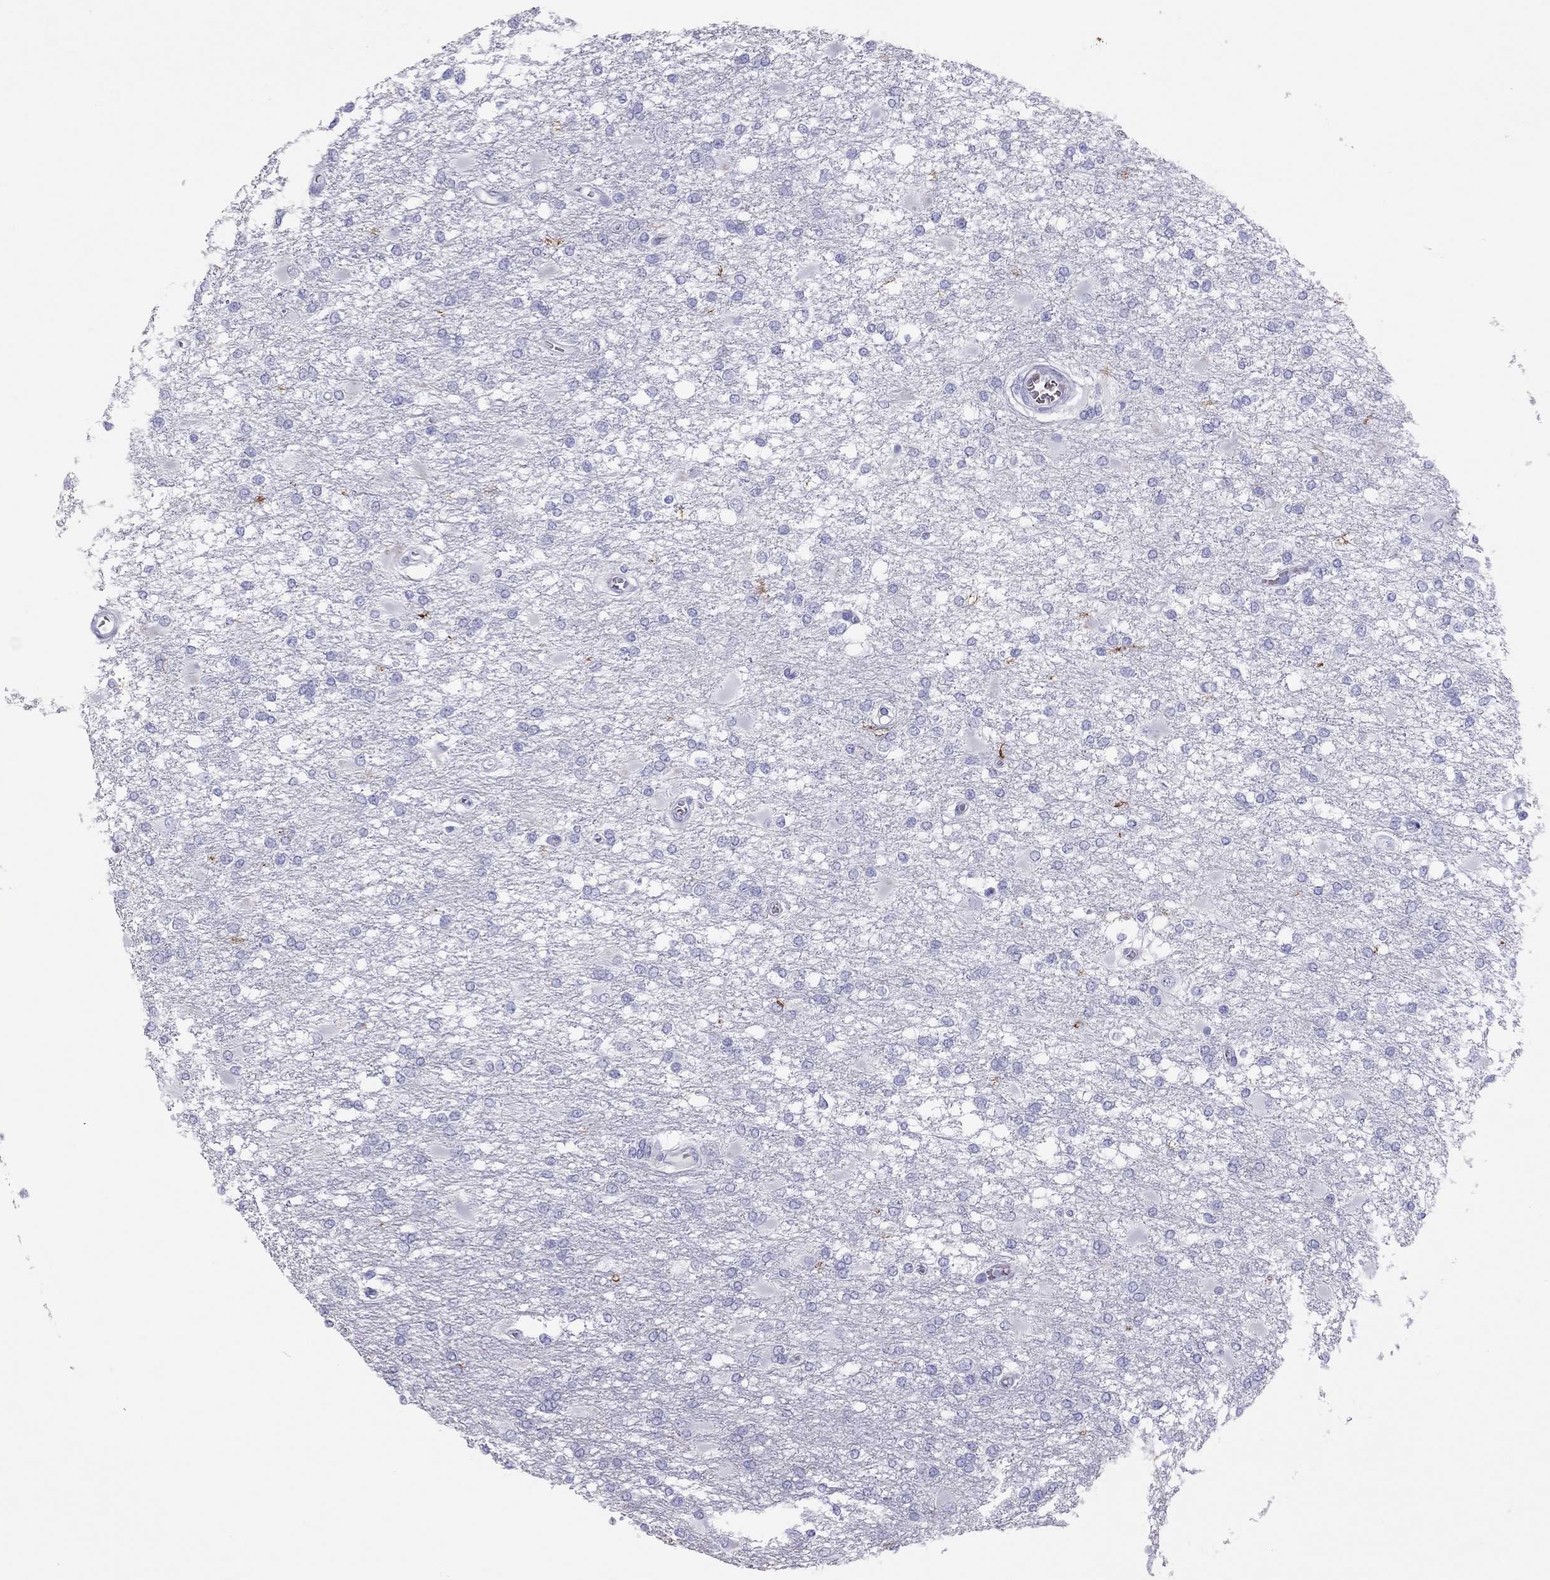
{"staining": {"intensity": "negative", "quantity": "none", "location": "none"}, "tissue": "glioma", "cell_type": "Tumor cells", "image_type": "cancer", "snomed": [{"axis": "morphology", "description": "Glioma, malignant, High grade"}, {"axis": "topography", "description": "Cerebral cortex"}], "caption": "Immunohistochemistry photomicrograph of human malignant glioma (high-grade) stained for a protein (brown), which reveals no expression in tumor cells. The staining was performed using DAB to visualize the protein expression in brown, while the nuclei were stained in blue with hematoxylin (Magnification: 20x).", "gene": "TSHB", "patient": {"sex": "male", "age": 79}}